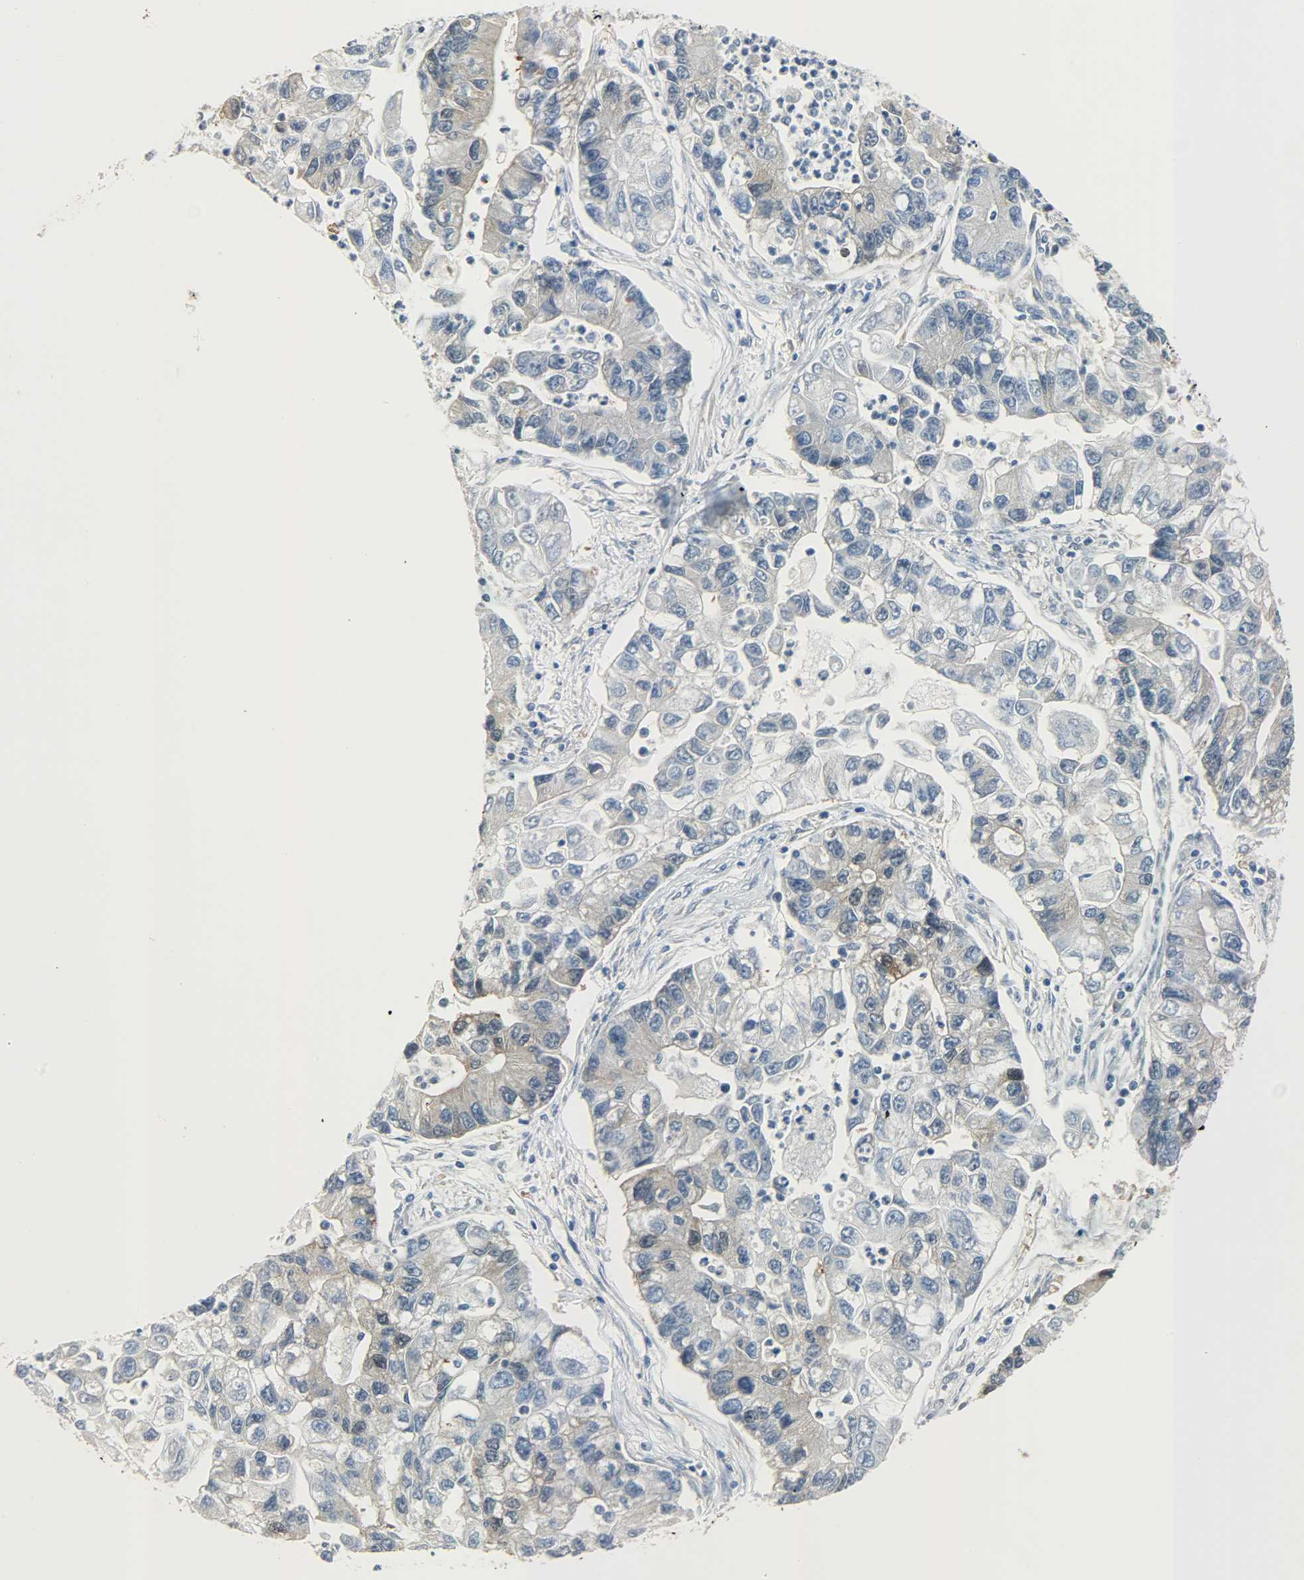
{"staining": {"intensity": "weak", "quantity": "<25%", "location": "cytoplasmic/membranous"}, "tissue": "lung cancer", "cell_type": "Tumor cells", "image_type": "cancer", "snomed": [{"axis": "morphology", "description": "Adenocarcinoma, NOS"}, {"axis": "topography", "description": "Lung"}], "caption": "Lung cancer (adenocarcinoma) stained for a protein using immunohistochemistry reveals no positivity tumor cells.", "gene": "EIF4EBP1", "patient": {"sex": "female", "age": 51}}